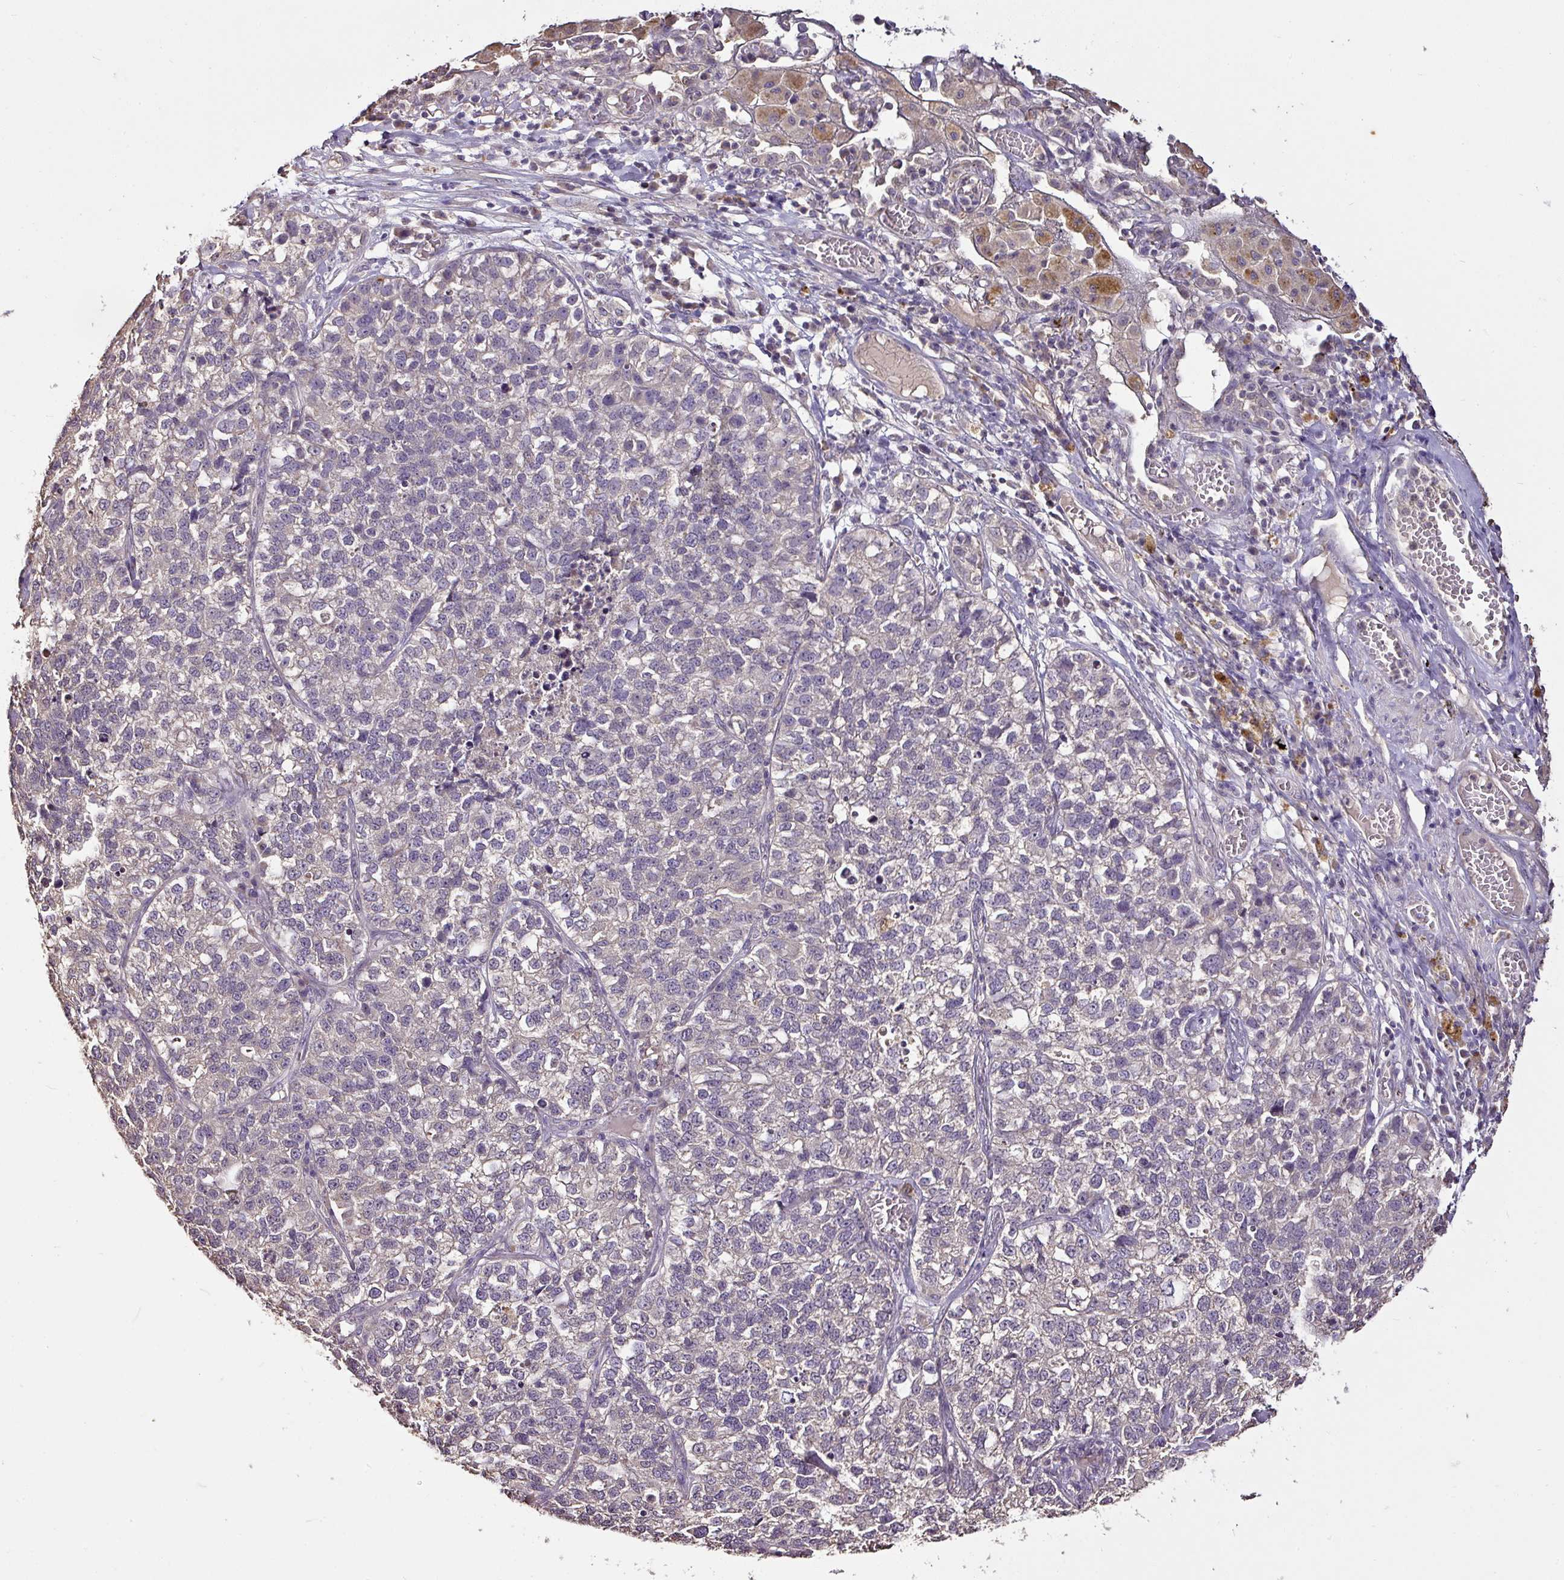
{"staining": {"intensity": "negative", "quantity": "none", "location": "none"}, "tissue": "lung cancer", "cell_type": "Tumor cells", "image_type": "cancer", "snomed": [{"axis": "morphology", "description": "Adenocarcinoma, NOS"}, {"axis": "topography", "description": "Lung"}], "caption": "DAB (3,3'-diaminobenzidine) immunohistochemical staining of human lung cancer (adenocarcinoma) displays no significant positivity in tumor cells. The staining was performed using DAB (3,3'-diaminobenzidine) to visualize the protein expression in brown, while the nuclei were stained in blue with hematoxylin (Magnification: 20x).", "gene": "RPL38", "patient": {"sex": "male", "age": 49}}